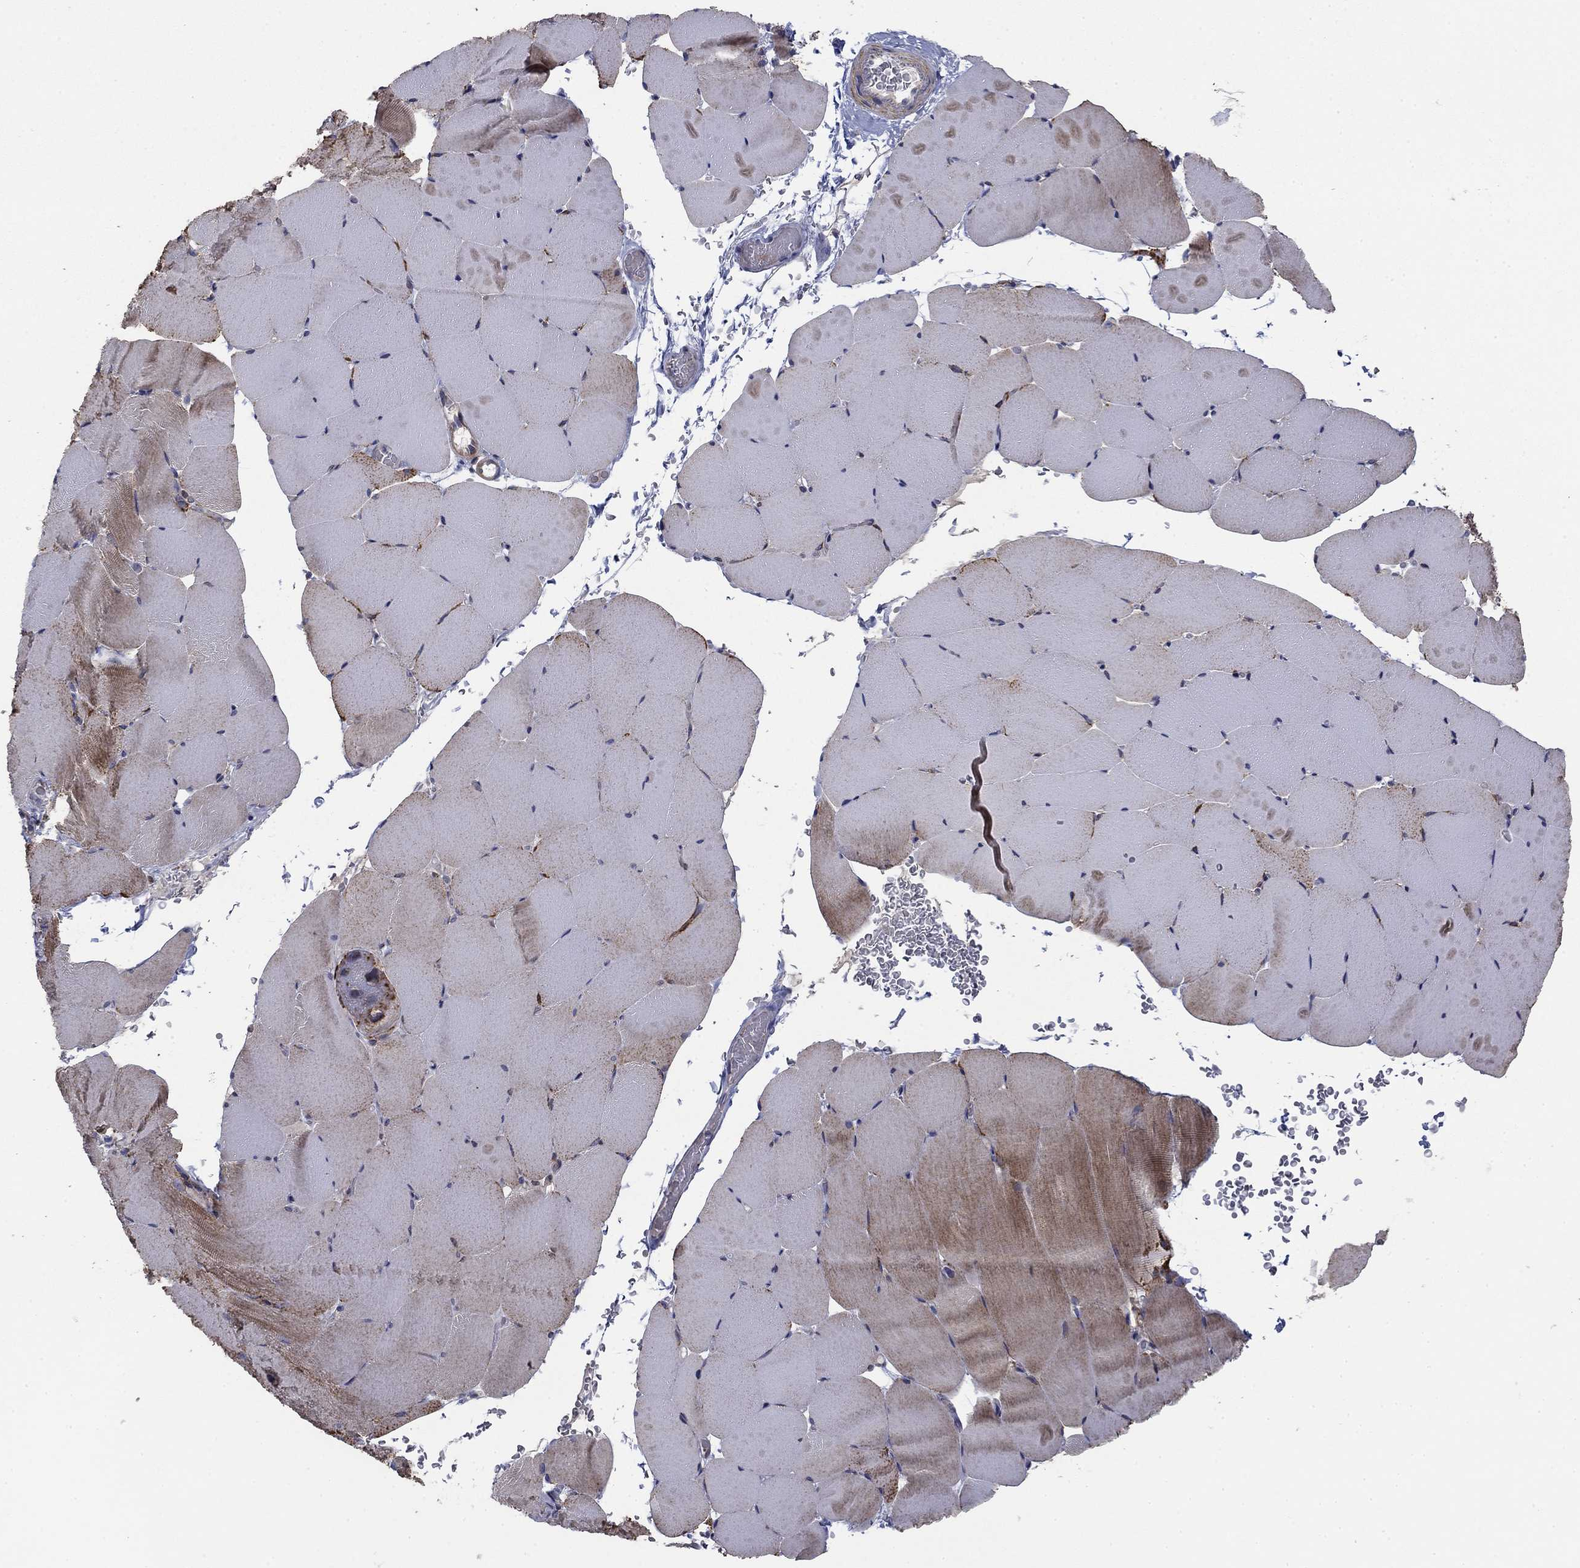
{"staining": {"intensity": "moderate", "quantity": "25%-75%", "location": "cytoplasmic/membranous"}, "tissue": "skeletal muscle", "cell_type": "Myocytes", "image_type": "normal", "snomed": [{"axis": "morphology", "description": "Normal tissue, NOS"}, {"axis": "topography", "description": "Skeletal muscle"}], "caption": "Benign skeletal muscle displays moderate cytoplasmic/membranous expression in about 25%-75% of myocytes Nuclei are stained in blue..", "gene": "MMAA", "patient": {"sex": "female", "age": 37}}